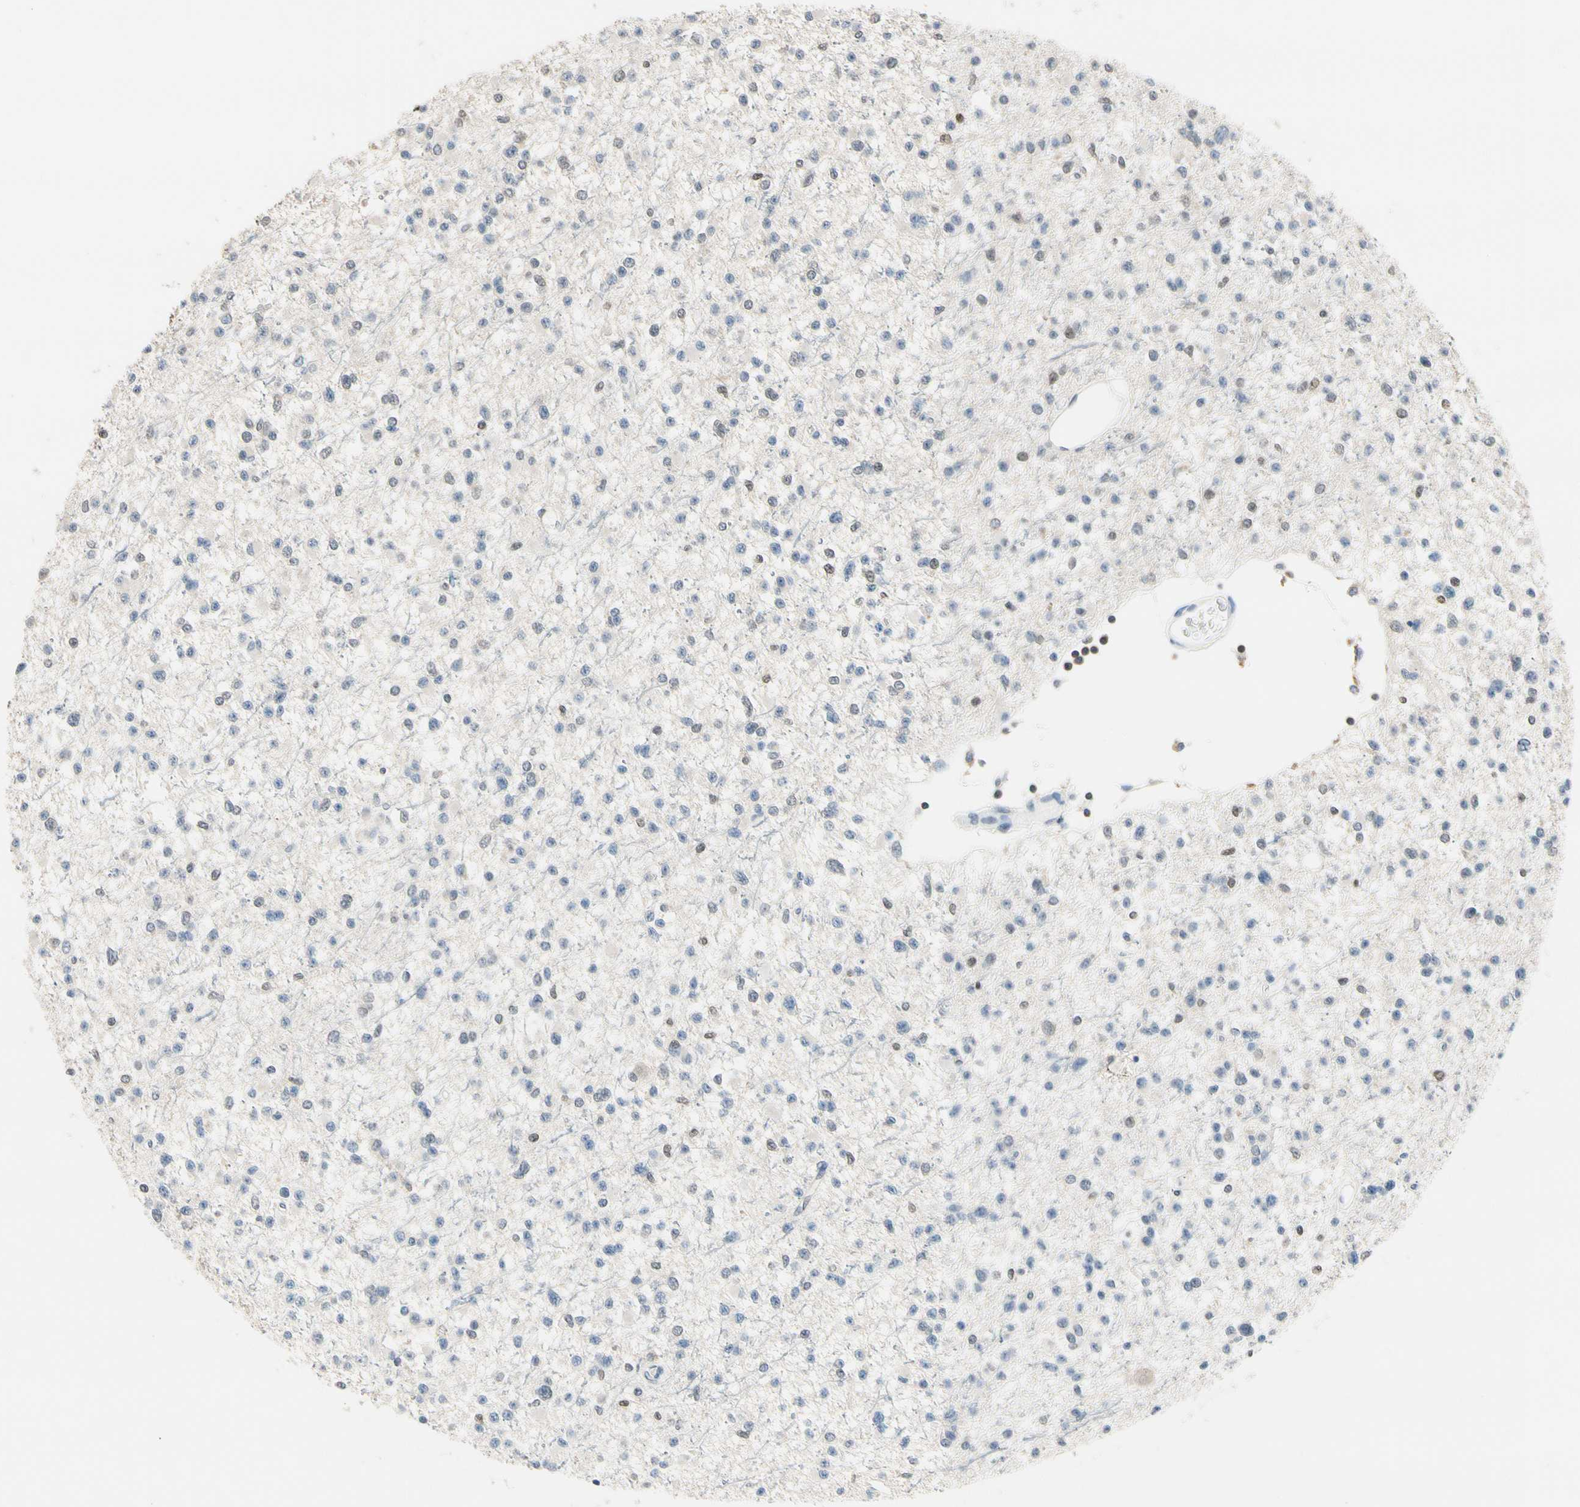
{"staining": {"intensity": "weak", "quantity": "<25%", "location": "nuclear"}, "tissue": "glioma", "cell_type": "Tumor cells", "image_type": "cancer", "snomed": [{"axis": "morphology", "description": "Glioma, malignant, Low grade"}, {"axis": "topography", "description": "Brain"}], "caption": "High power microscopy photomicrograph of an immunohistochemistry image of glioma, revealing no significant expression in tumor cells.", "gene": "NFATC2", "patient": {"sex": "female", "age": 22}}